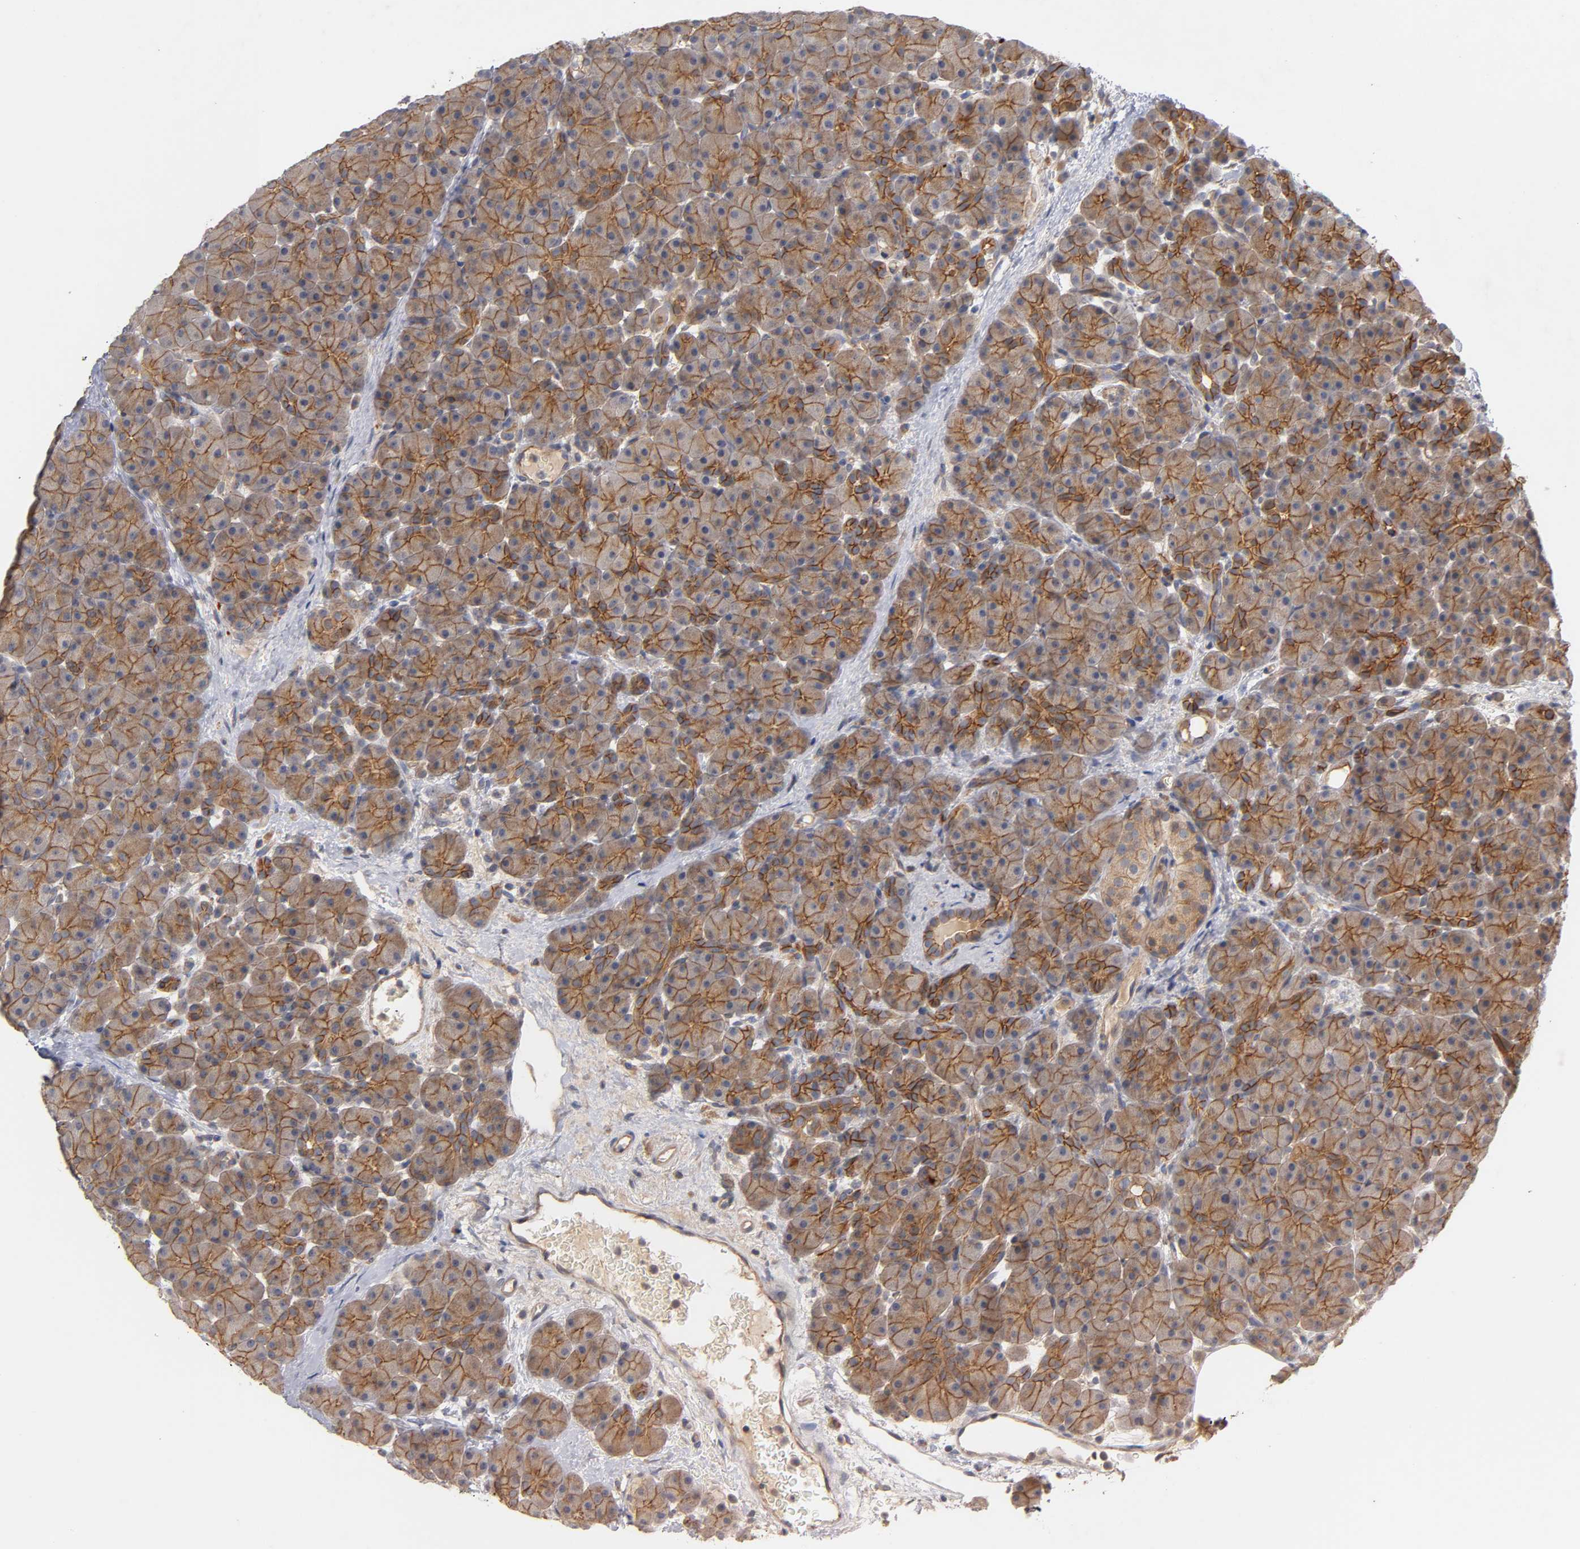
{"staining": {"intensity": "moderate", "quantity": ">75%", "location": "cytoplasmic/membranous"}, "tissue": "pancreas", "cell_type": "Exocrine glandular cells", "image_type": "normal", "snomed": [{"axis": "morphology", "description": "Normal tissue, NOS"}, {"axis": "topography", "description": "Pancreas"}], "caption": "Moderate cytoplasmic/membranous staining is present in approximately >75% of exocrine glandular cells in unremarkable pancreas. The staining was performed using DAB (3,3'-diaminobenzidine) to visualize the protein expression in brown, while the nuclei were stained in blue with hematoxylin (Magnification: 20x).", "gene": "PDZD11", "patient": {"sex": "male", "age": 66}}